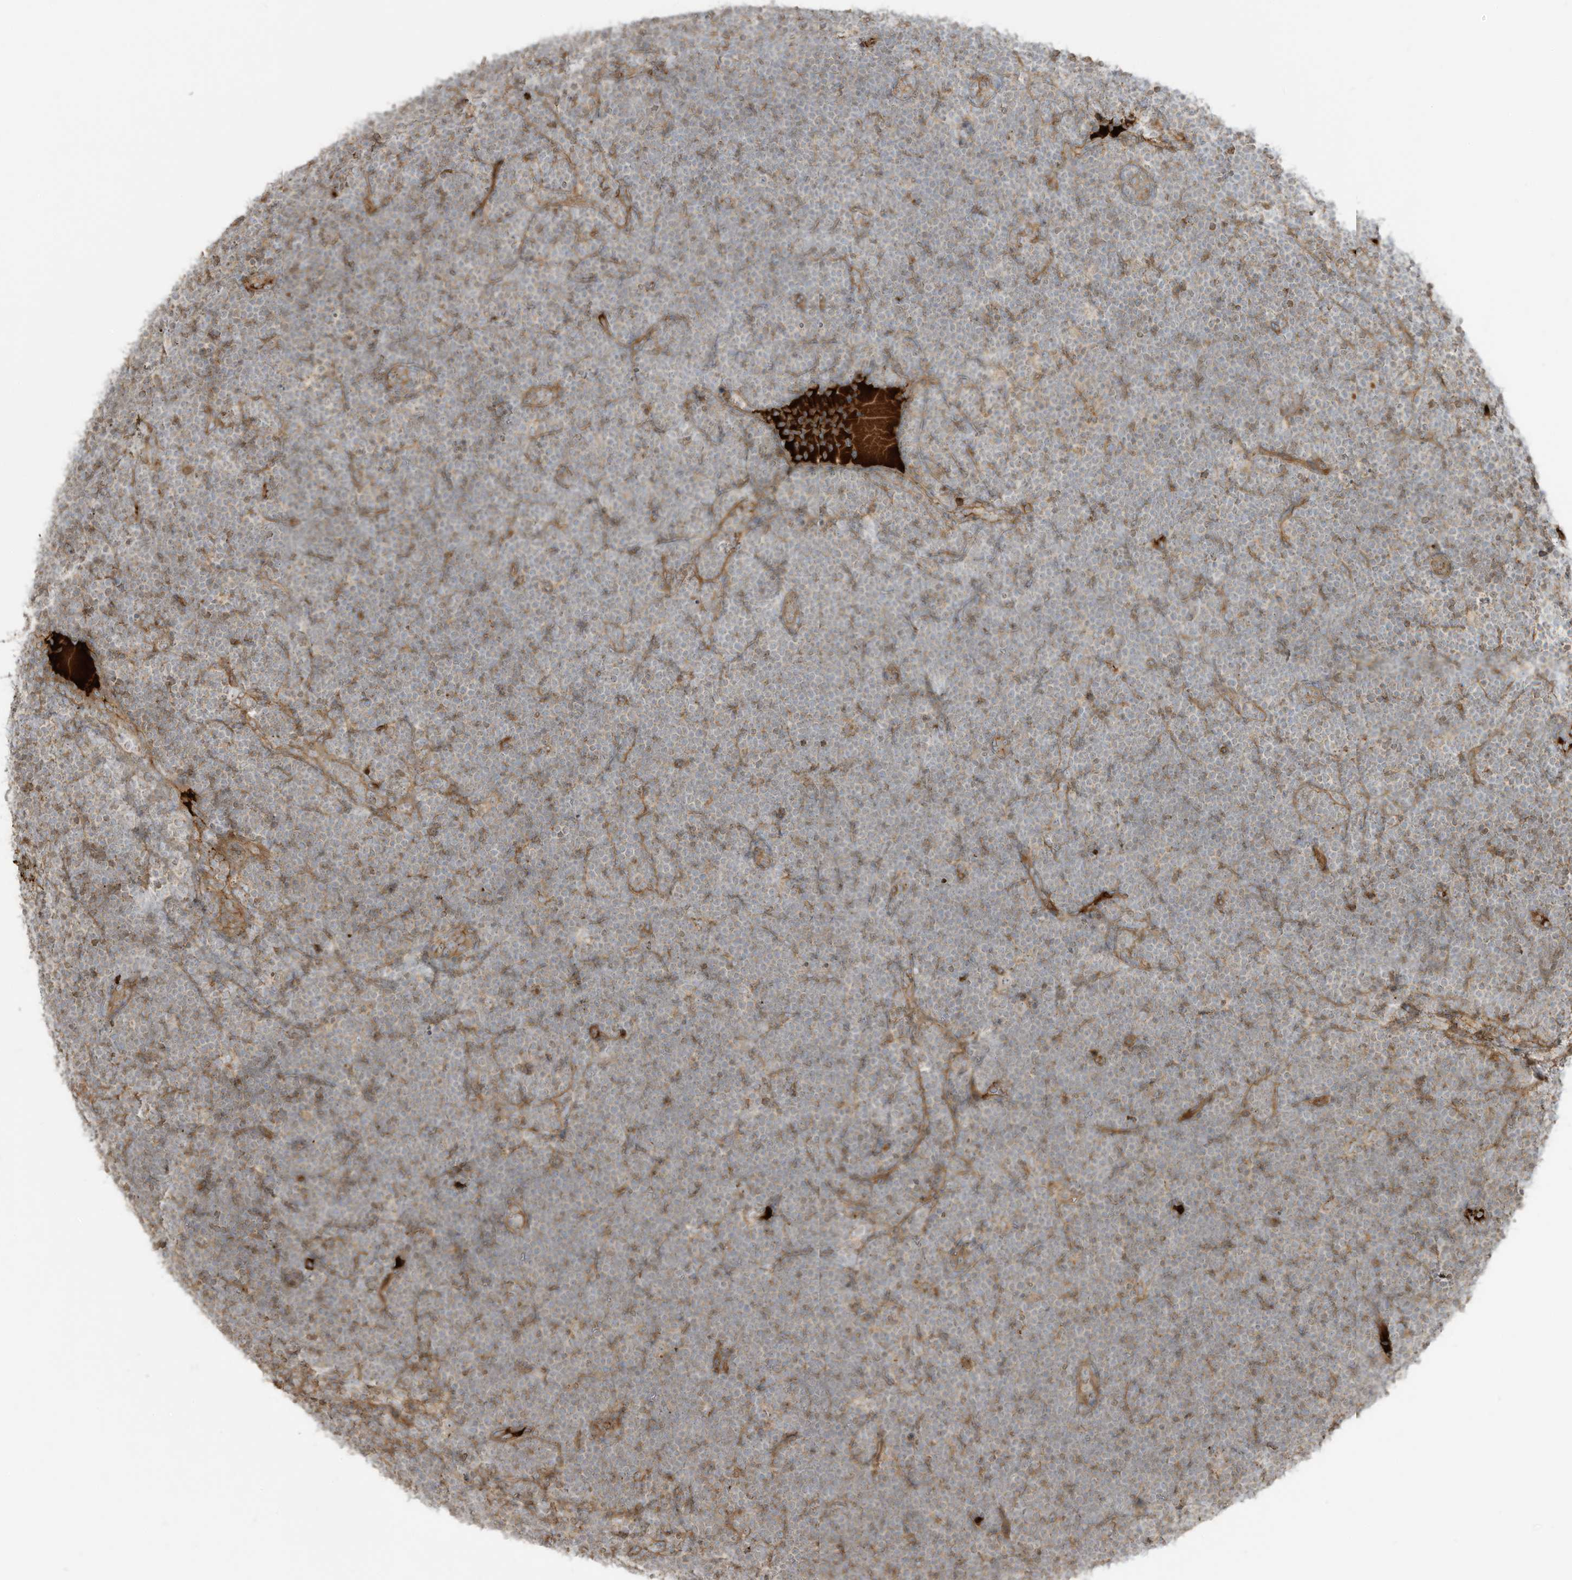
{"staining": {"intensity": "weak", "quantity": "<25%", "location": "cytoplasmic/membranous"}, "tissue": "lymphoma", "cell_type": "Tumor cells", "image_type": "cancer", "snomed": [{"axis": "morphology", "description": "Malignant lymphoma, non-Hodgkin's type, High grade"}, {"axis": "topography", "description": "Lymph node"}], "caption": "A photomicrograph of high-grade malignant lymphoma, non-Hodgkin's type stained for a protein demonstrates no brown staining in tumor cells.", "gene": "ENTR1", "patient": {"sex": "male", "age": 13}}